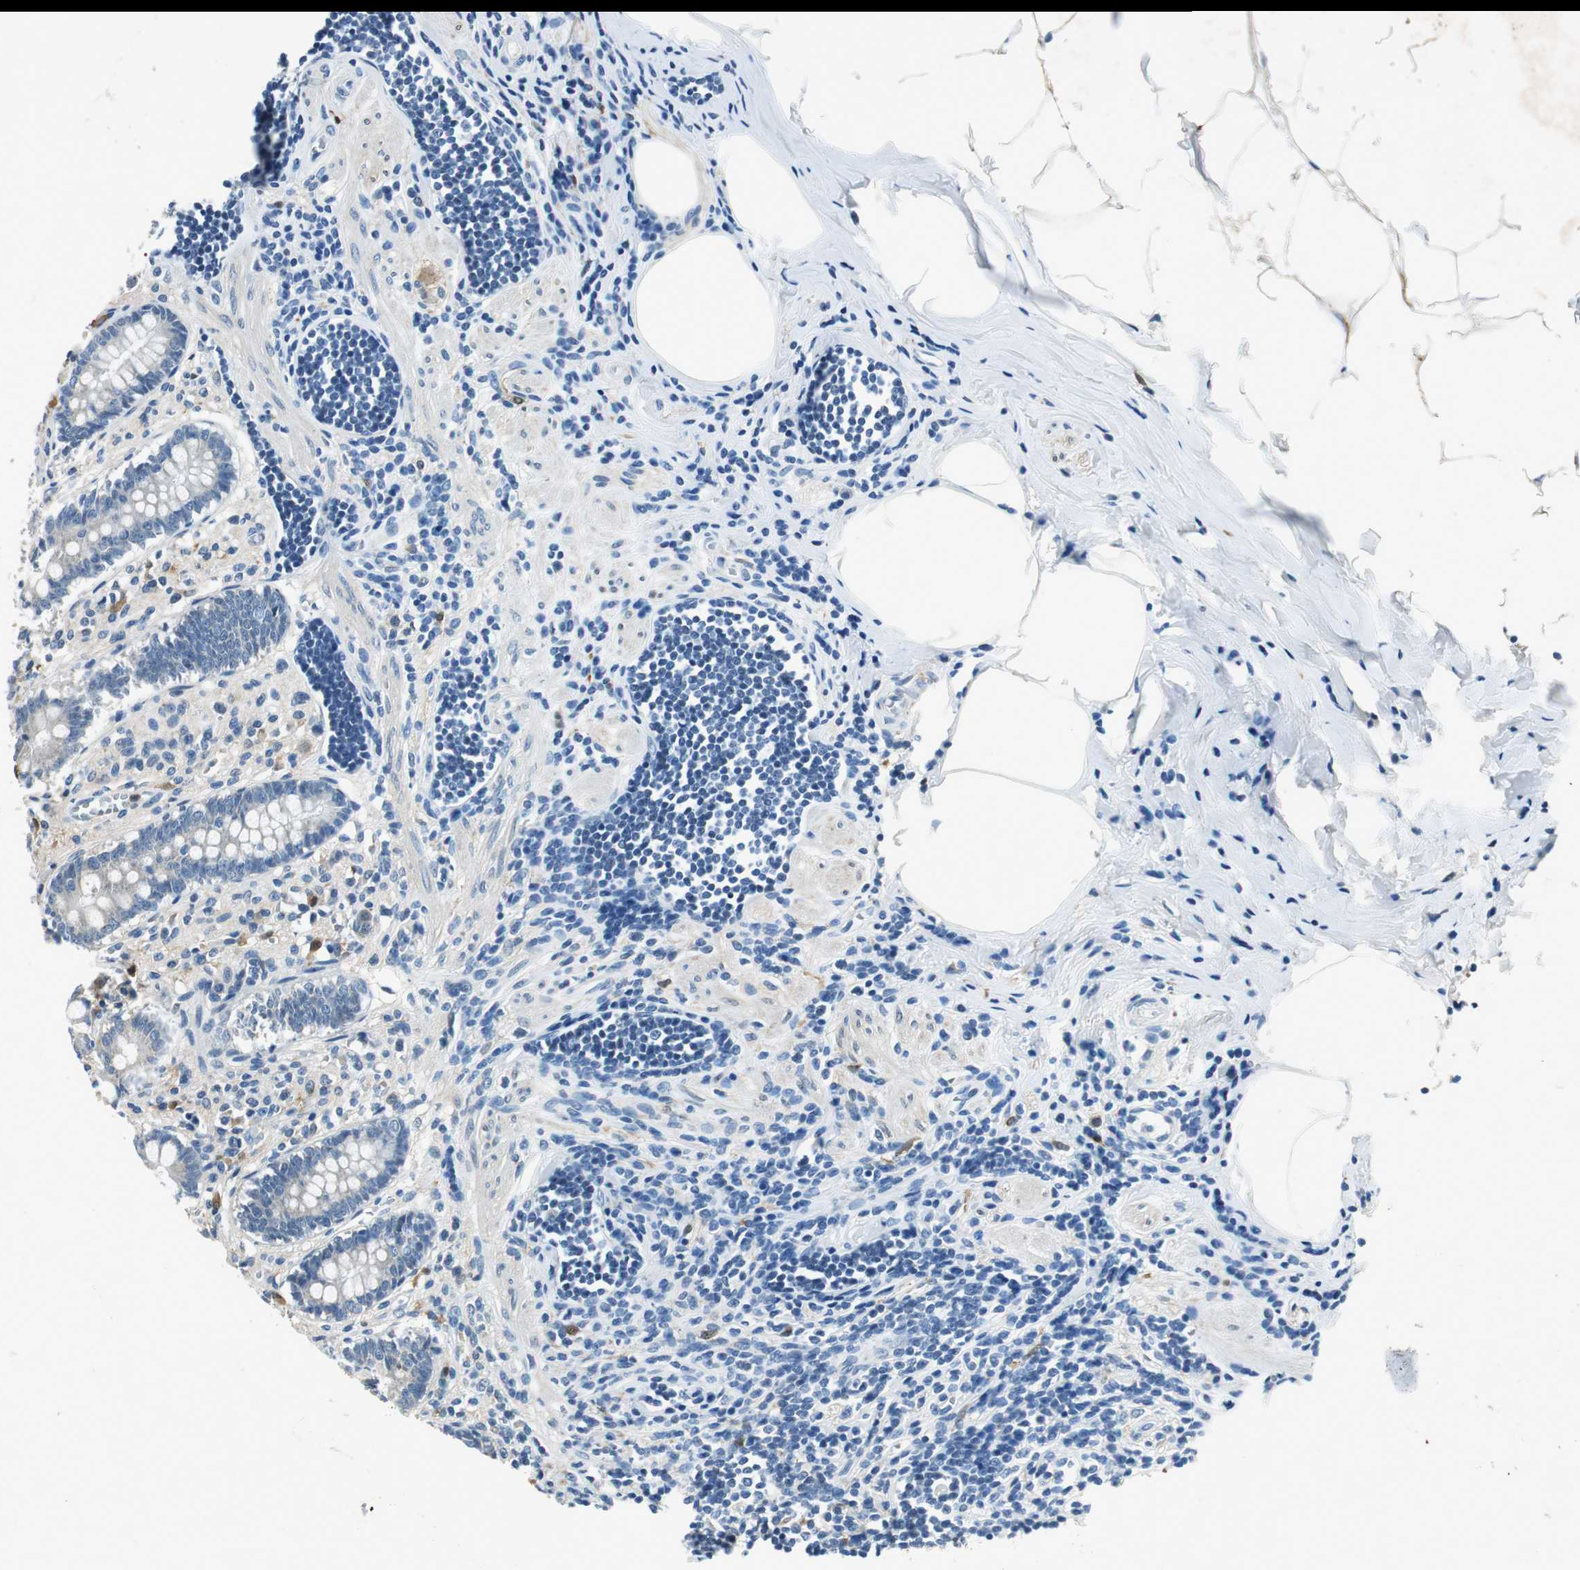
{"staining": {"intensity": "weak", "quantity": "<25%", "location": "cytoplasmic/membranous"}, "tissue": "appendix", "cell_type": "Glandular cells", "image_type": "normal", "snomed": [{"axis": "morphology", "description": "Normal tissue, NOS"}, {"axis": "topography", "description": "Appendix"}], "caption": "High power microscopy histopathology image of an immunohistochemistry image of unremarkable appendix, revealing no significant staining in glandular cells.", "gene": "ME1", "patient": {"sex": "female", "age": 50}}